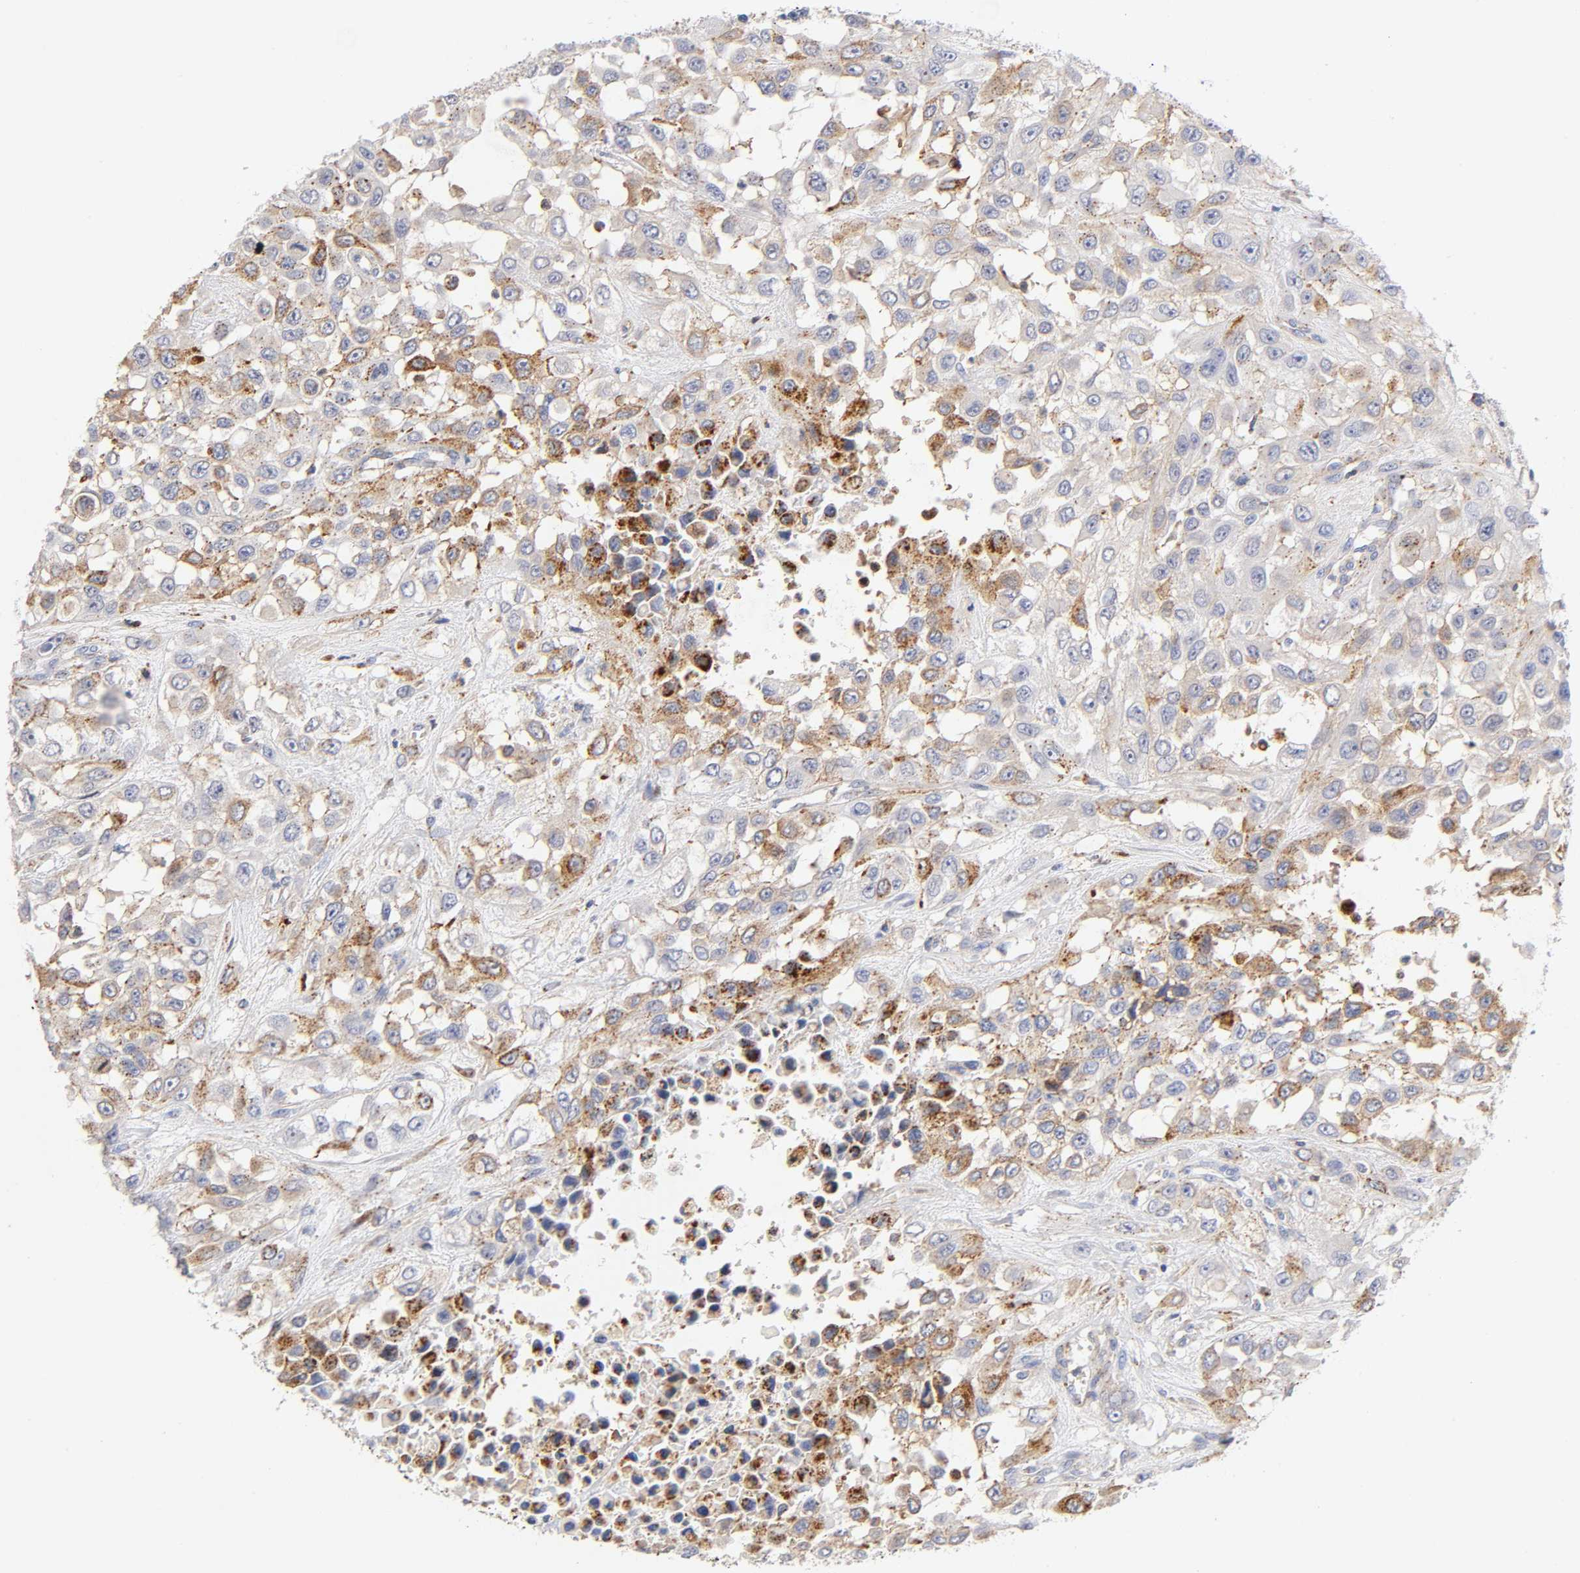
{"staining": {"intensity": "moderate", "quantity": "25%-75%", "location": "cytoplasmic/membranous"}, "tissue": "urothelial cancer", "cell_type": "Tumor cells", "image_type": "cancer", "snomed": [{"axis": "morphology", "description": "Urothelial carcinoma, High grade"}, {"axis": "topography", "description": "Urinary bladder"}], "caption": "The micrograph demonstrates immunohistochemical staining of urothelial cancer. There is moderate cytoplasmic/membranous positivity is present in approximately 25%-75% of tumor cells.", "gene": "ANXA7", "patient": {"sex": "male", "age": 57}}